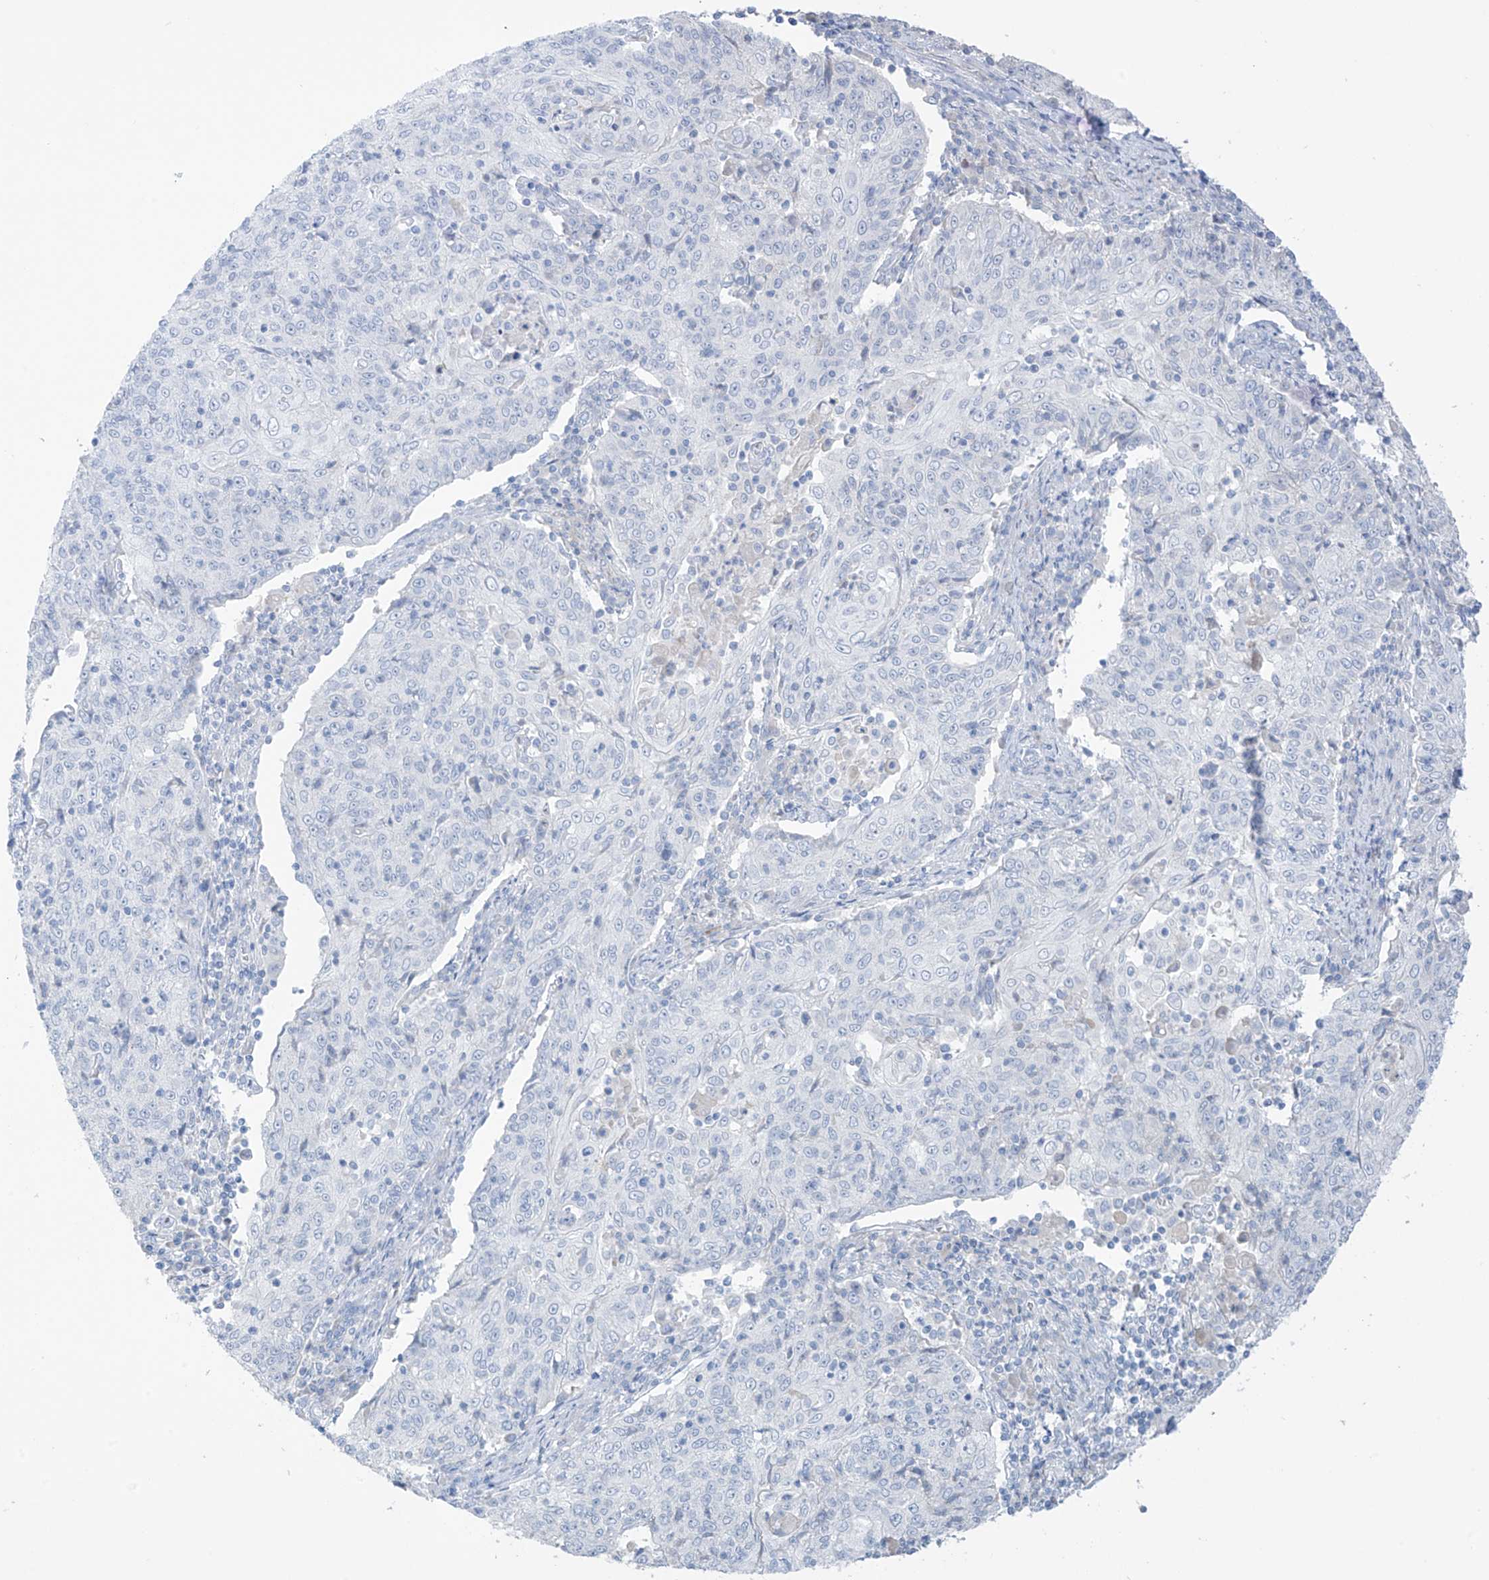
{"staining": {"intensity": "negative", "quantity": "none", "location": "none"}, "tissue": "cervical cancer", "cell_type": "Tumor cells", "image_type": "cancer", "snomed": [{"axis": "morphology", "description": "Squamous cell carcinoma, NOS"}, {"axis": "topography", "description": "Cervix"}], "caption": "The histopathology image displays no significant staining in tumor cells of cervical squamous cell carcinoma.", "gene": "ASPRV1", "patient": {"sex": "female", "age": 48}}